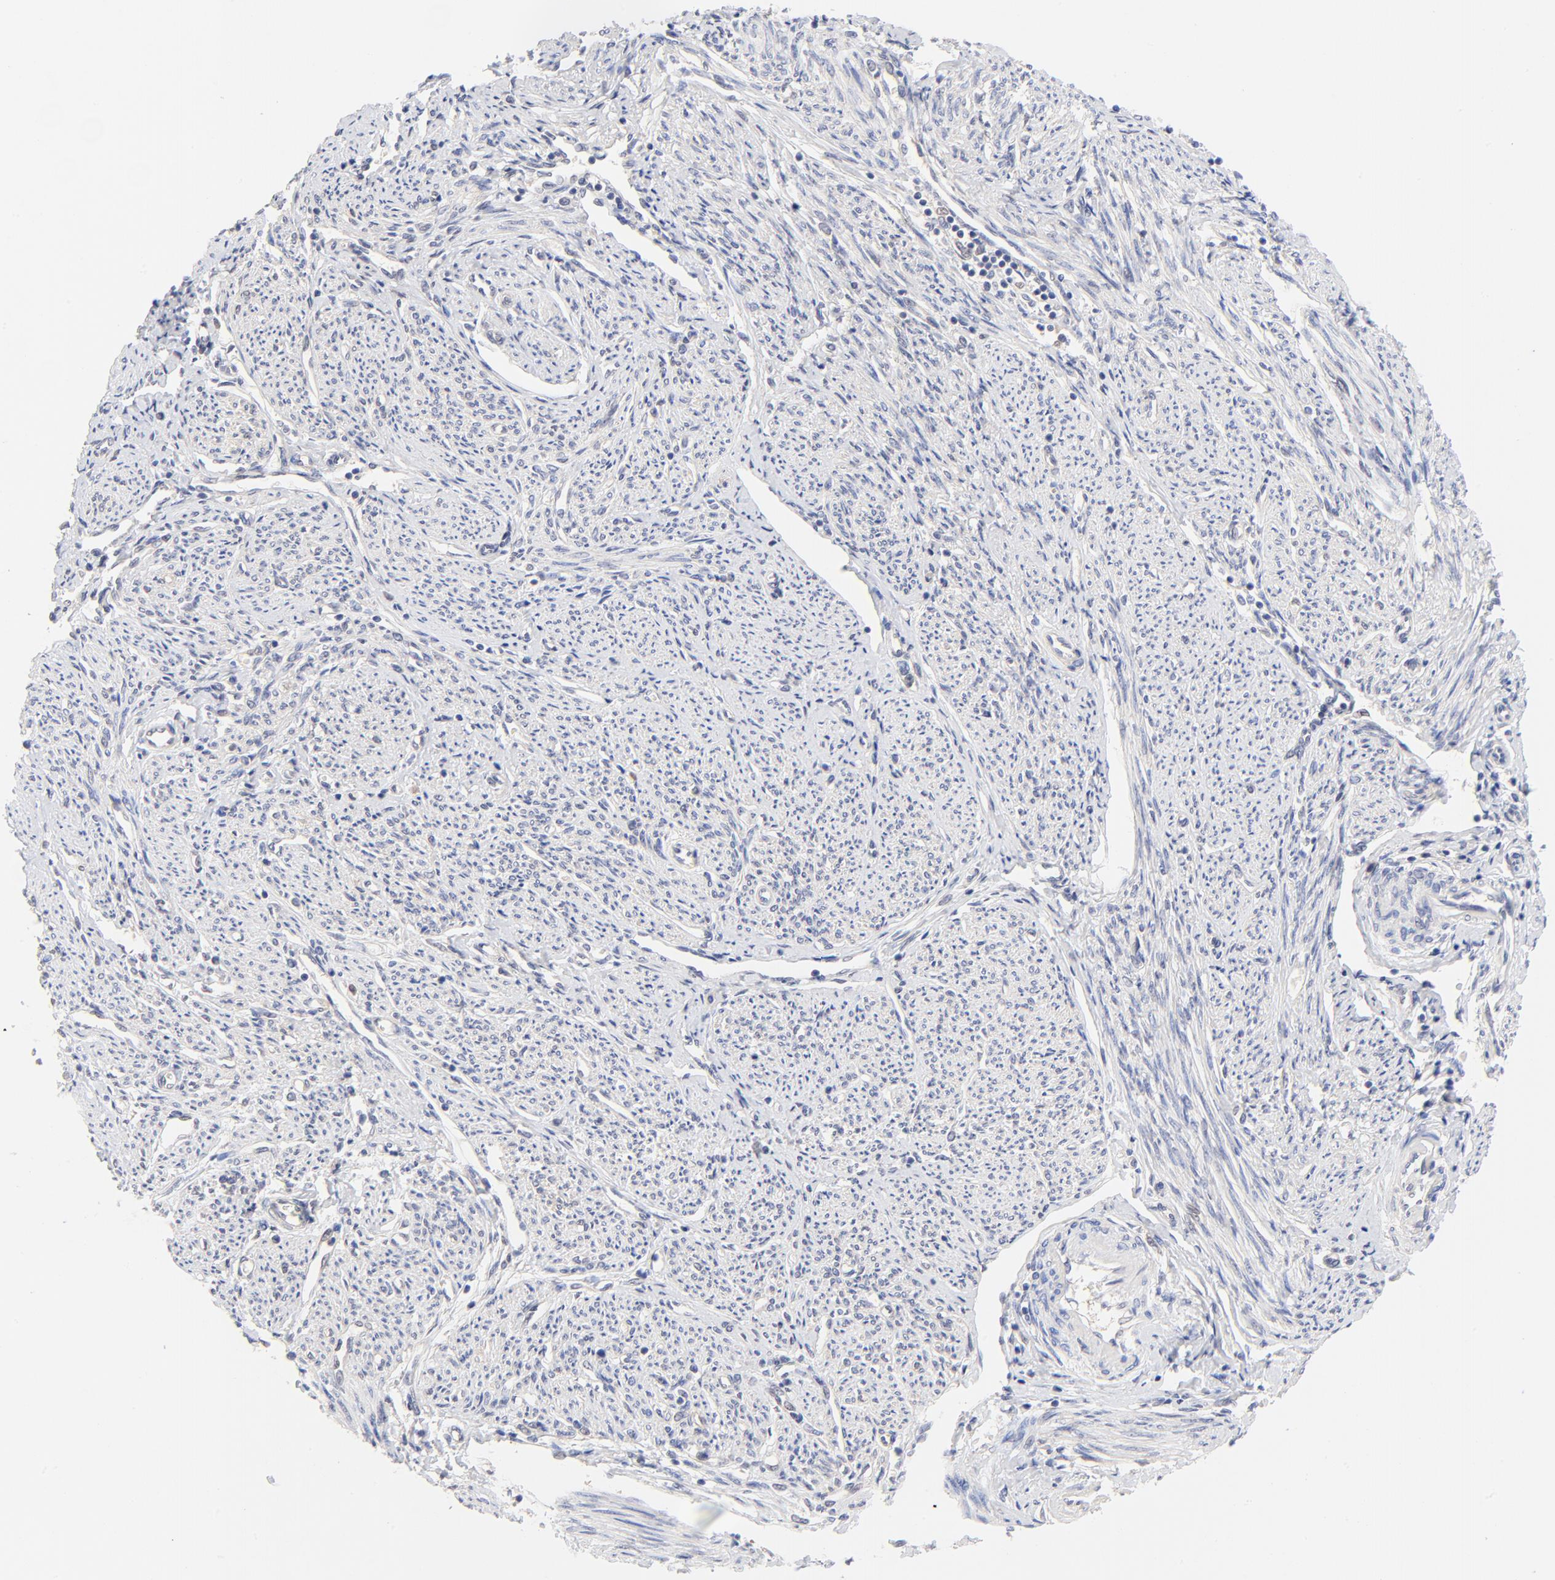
{"staining": {"intensity": "negative", "quantity": "none", "location": "none"}, "tissue": "endometrial cancer", "cell_type": "Tumor cells", "image_type": "cancer", "snomed": [{"axis": "morphology", "description": "Adenocarcinoma, NOS"}, {"axis": "topography", "description": "Endometrium"}], "caption": "There is no significant expression in tumor cells of endometrial cancer (adenocarcinoma). The staining was performed using DAB to visualize the protein expression in brown, while the nuclei were stained in blue with hematoxylin (Magnification: 20x).", "gene": "TXNL1", "patient": {"sex": "female", "age": 75}}